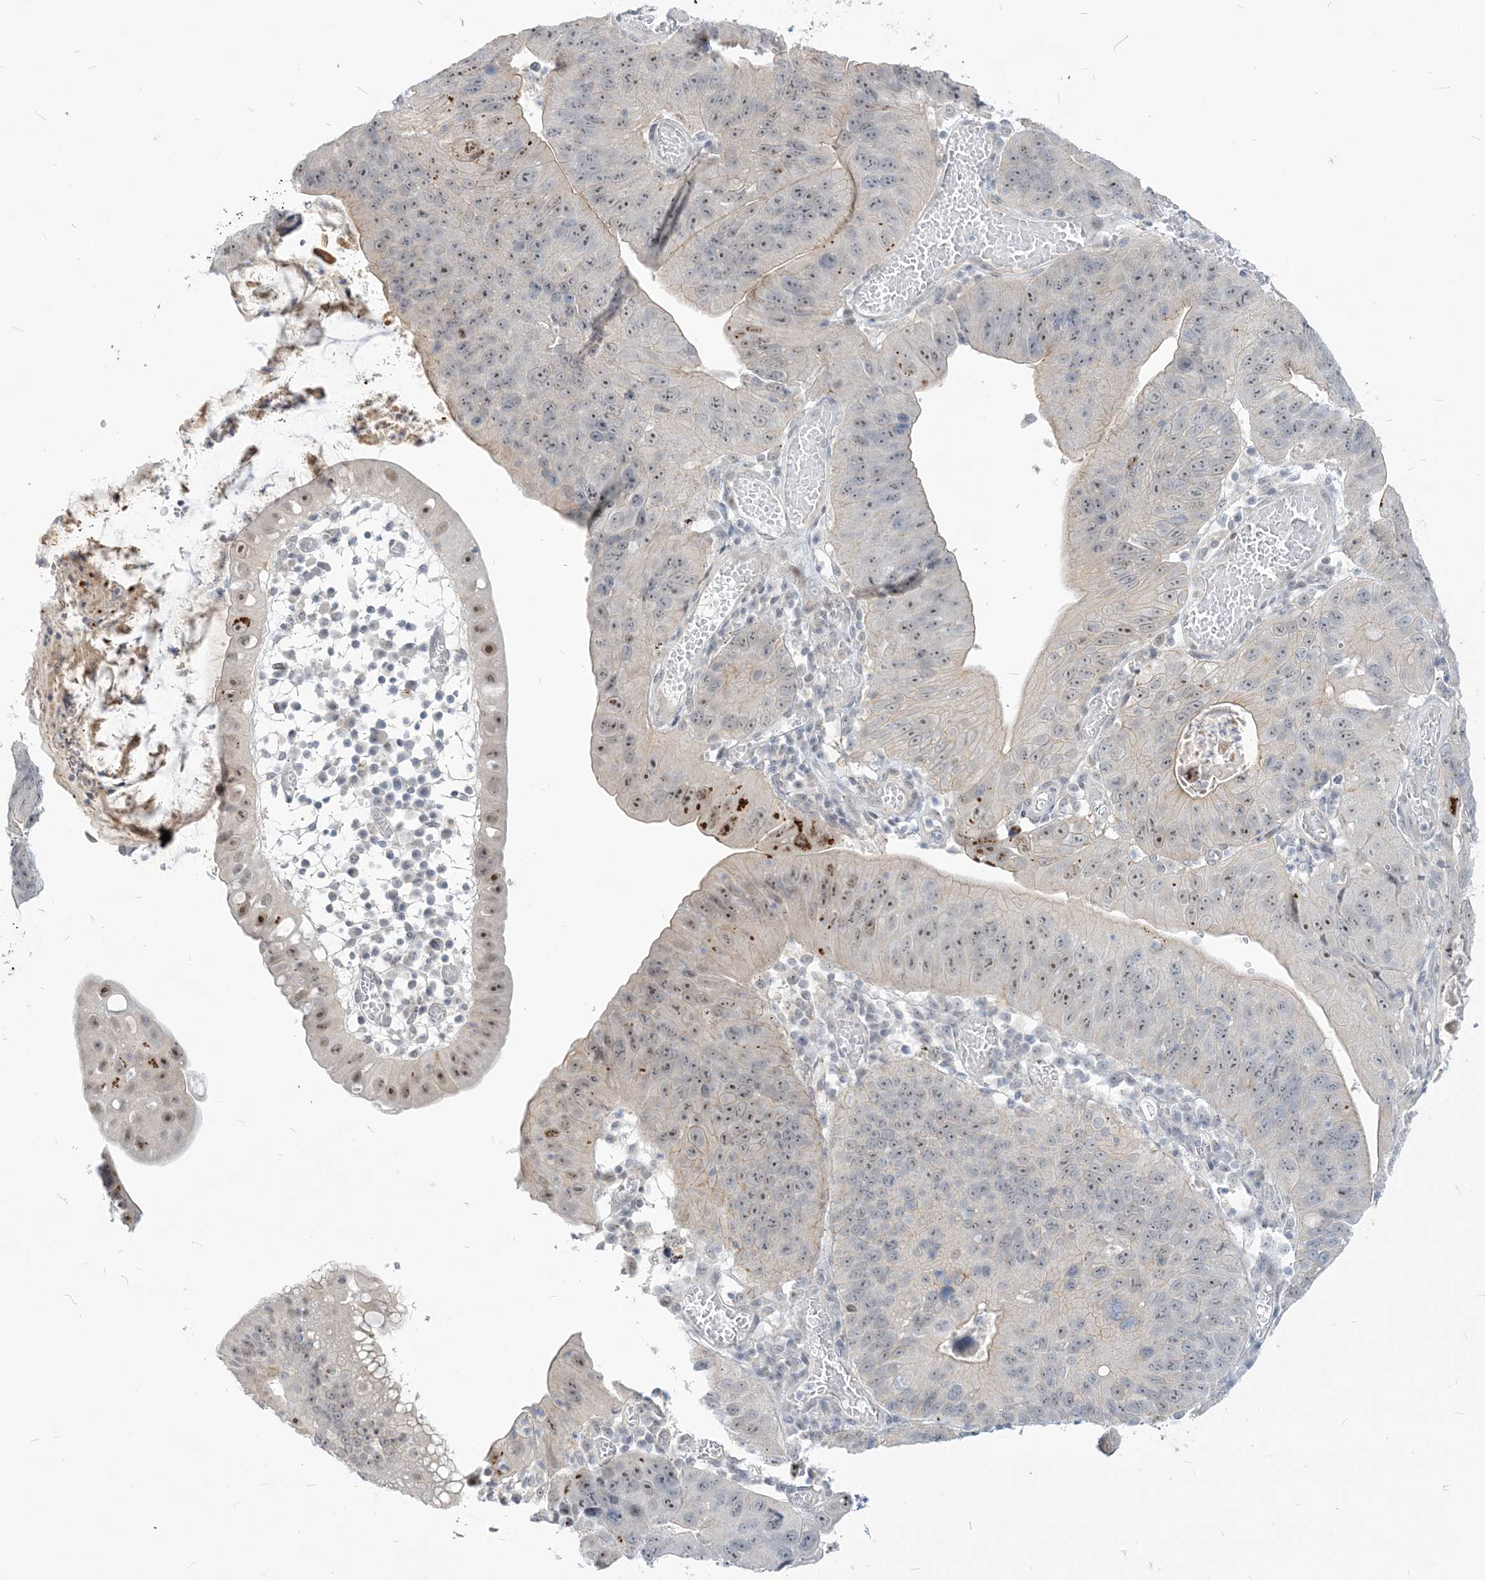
{"staining": {"intensity": "moderate", "quantity": "<25%", "location": "nuclear"}, "tissue": "stomach cancer", "cell_type": "Tumor cells", "image_type": "cancer", "snomed": [{"axis": "morphology", "description": "Adenocarcinoma, NOS"}, {"axis": "topography", "description": "Stomach"}], "caption": "A micrograph showing moderate nuclear positivity in about <25% of tumor cells in stomach cancer (adenocarcinoma), as visualized by brown immunohistochemical staining.", "gene": "SDAD1", "patient": {"sex": "male", "age": 59}}